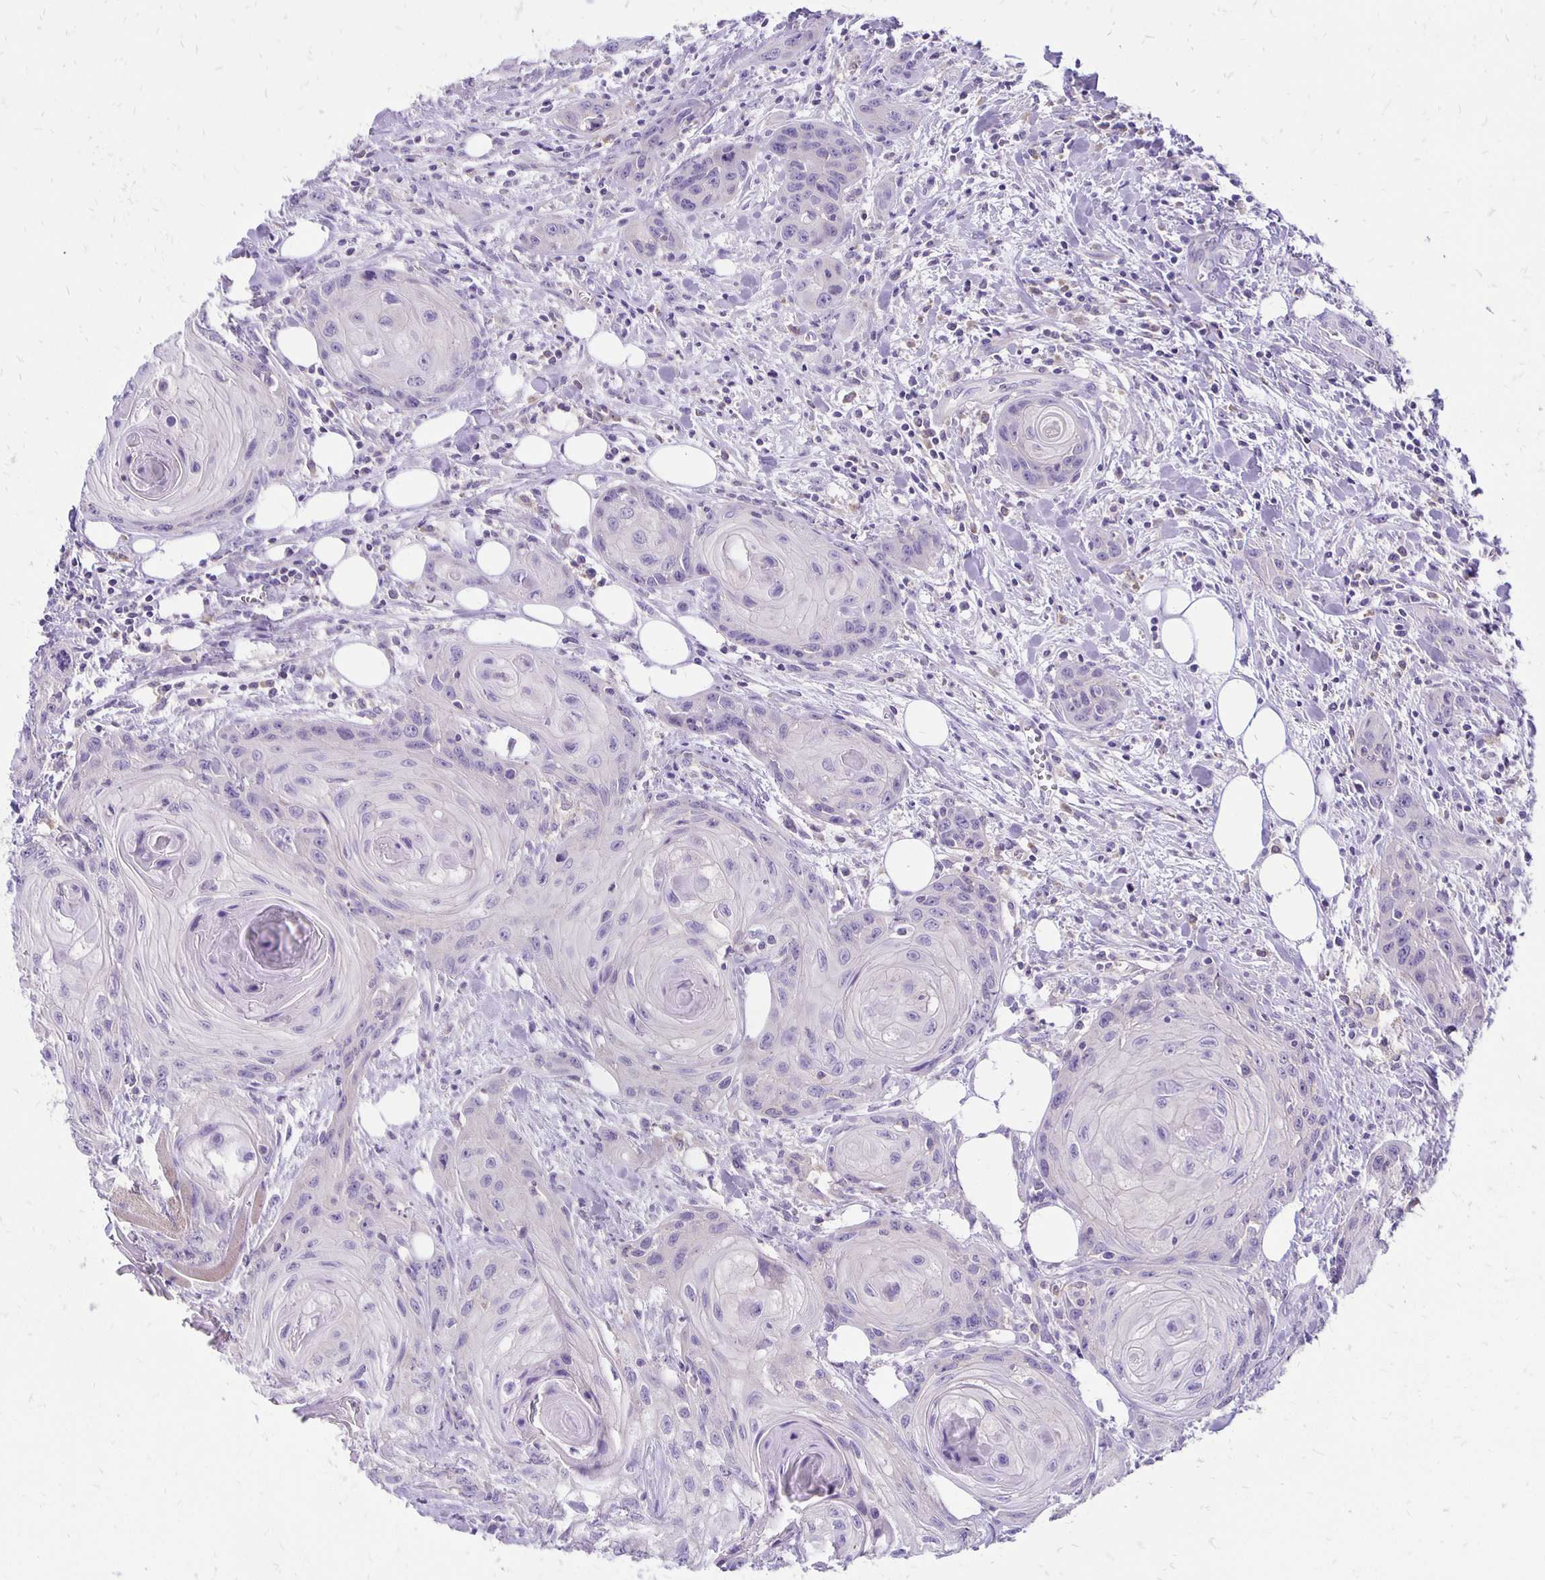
{"staining": {"intensity": "negative", "quantity": "none", "location": "none"}, "tissue": "head and neck cancer", "cell_type": "Tumor cells", "image_type": "cancer", "snomed": [{"axis": "morphology", "description": "Squamous cell carcinoma, NOS"}, {"axis": "topography", "description": "Oral tissue"}, {"axis": "topography", "description": "Head-Neck"}], "caption": "Head and neck cancer was stained to show a protein in brown. There is no significant positivity in tumor cells.", "gene": "ANKRD45", "patient": {"sex": "male", "age": 58}}